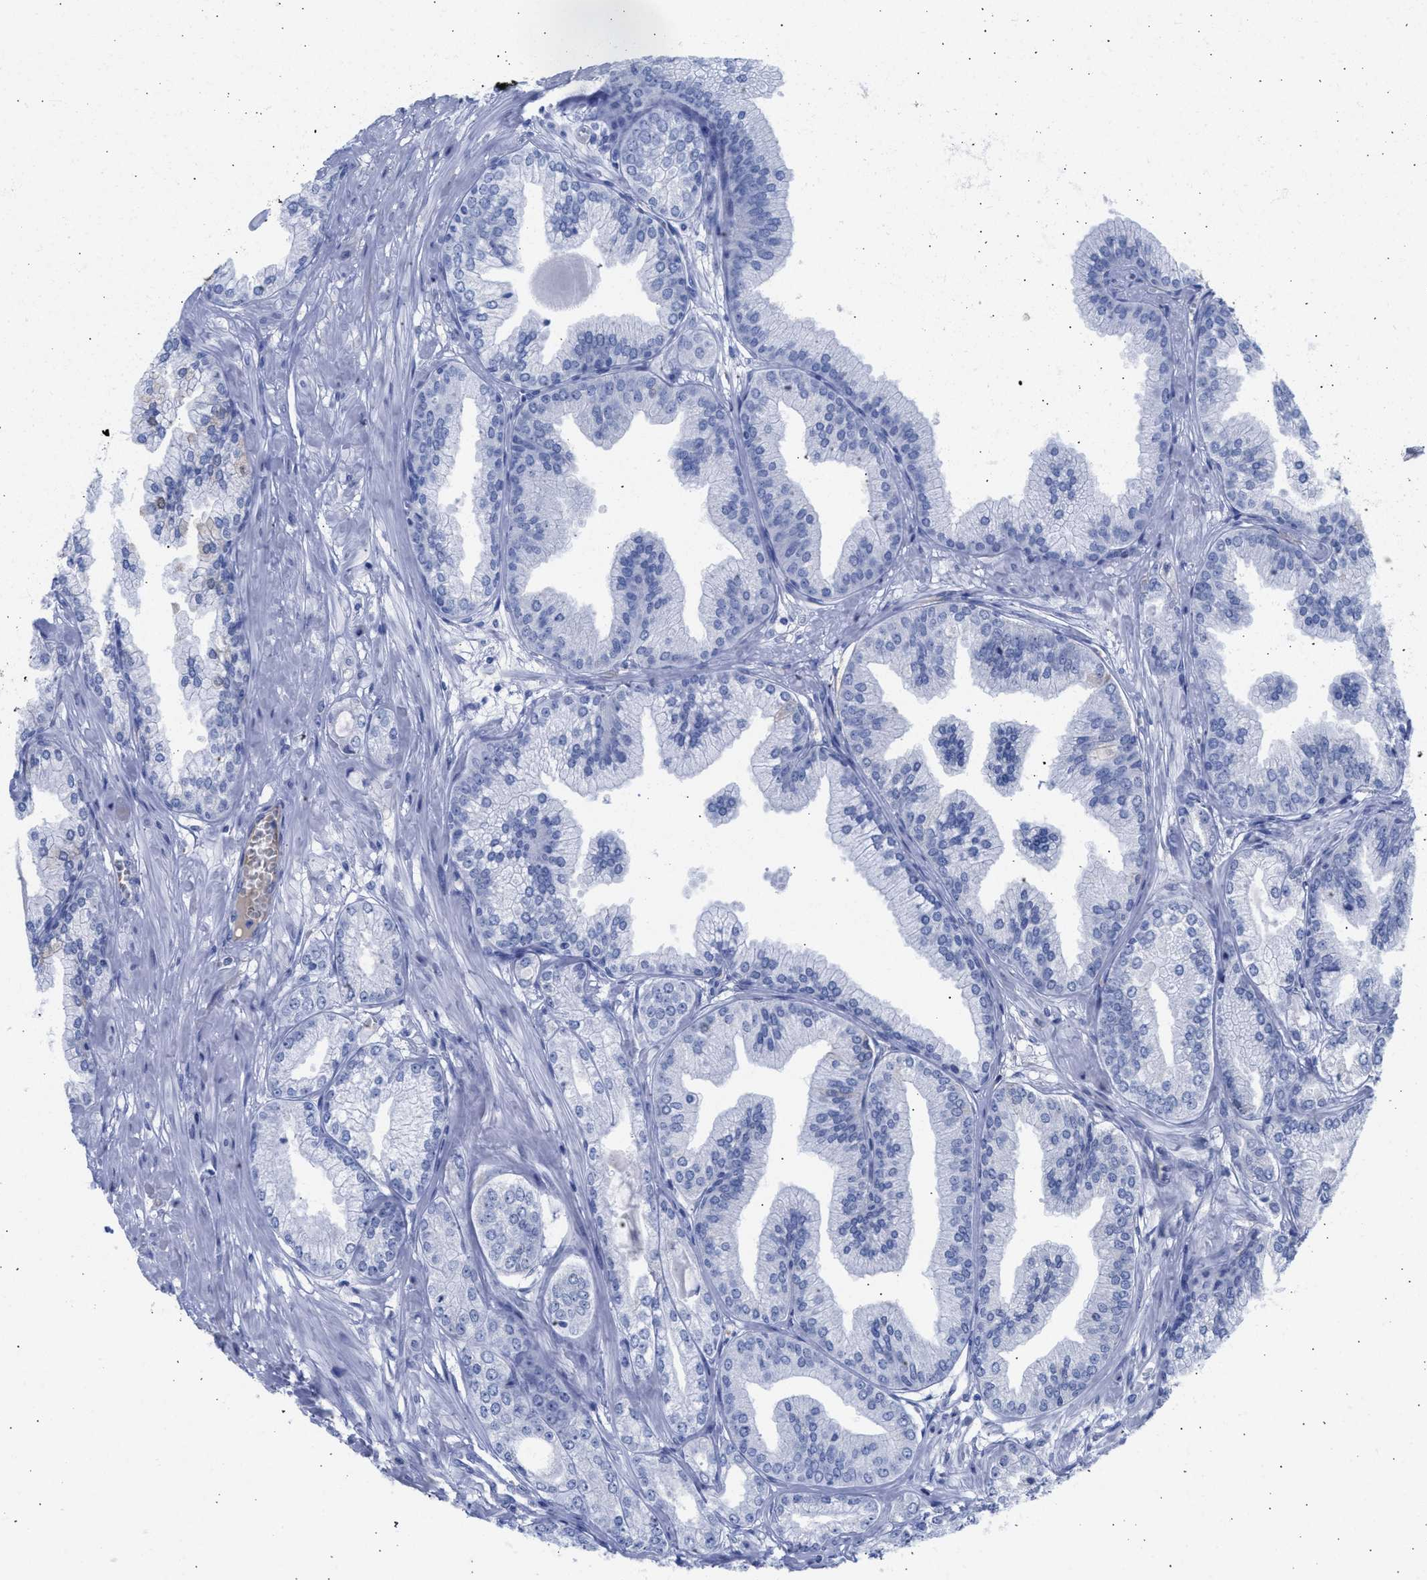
{"staining": {"intensity": "negative", "quantity": "none", "location": "none"}, "tissue": "prostate cancer", "cell_type": "Tumor cells", "image_type": "cancer", "snomed": [{"axis": "morphology", "description": "Adenocarcinoma, Low grade"}, {"axis": "topography", "description": "Prostate"}], "caption": "Tumor cells are negative for brown protein staining in prostate cancer. (DAB IHC visualized using brightfield microscopy, high magnification).", "gene": "RSPH1", "patient": {"sex": "male", "age": 52}}